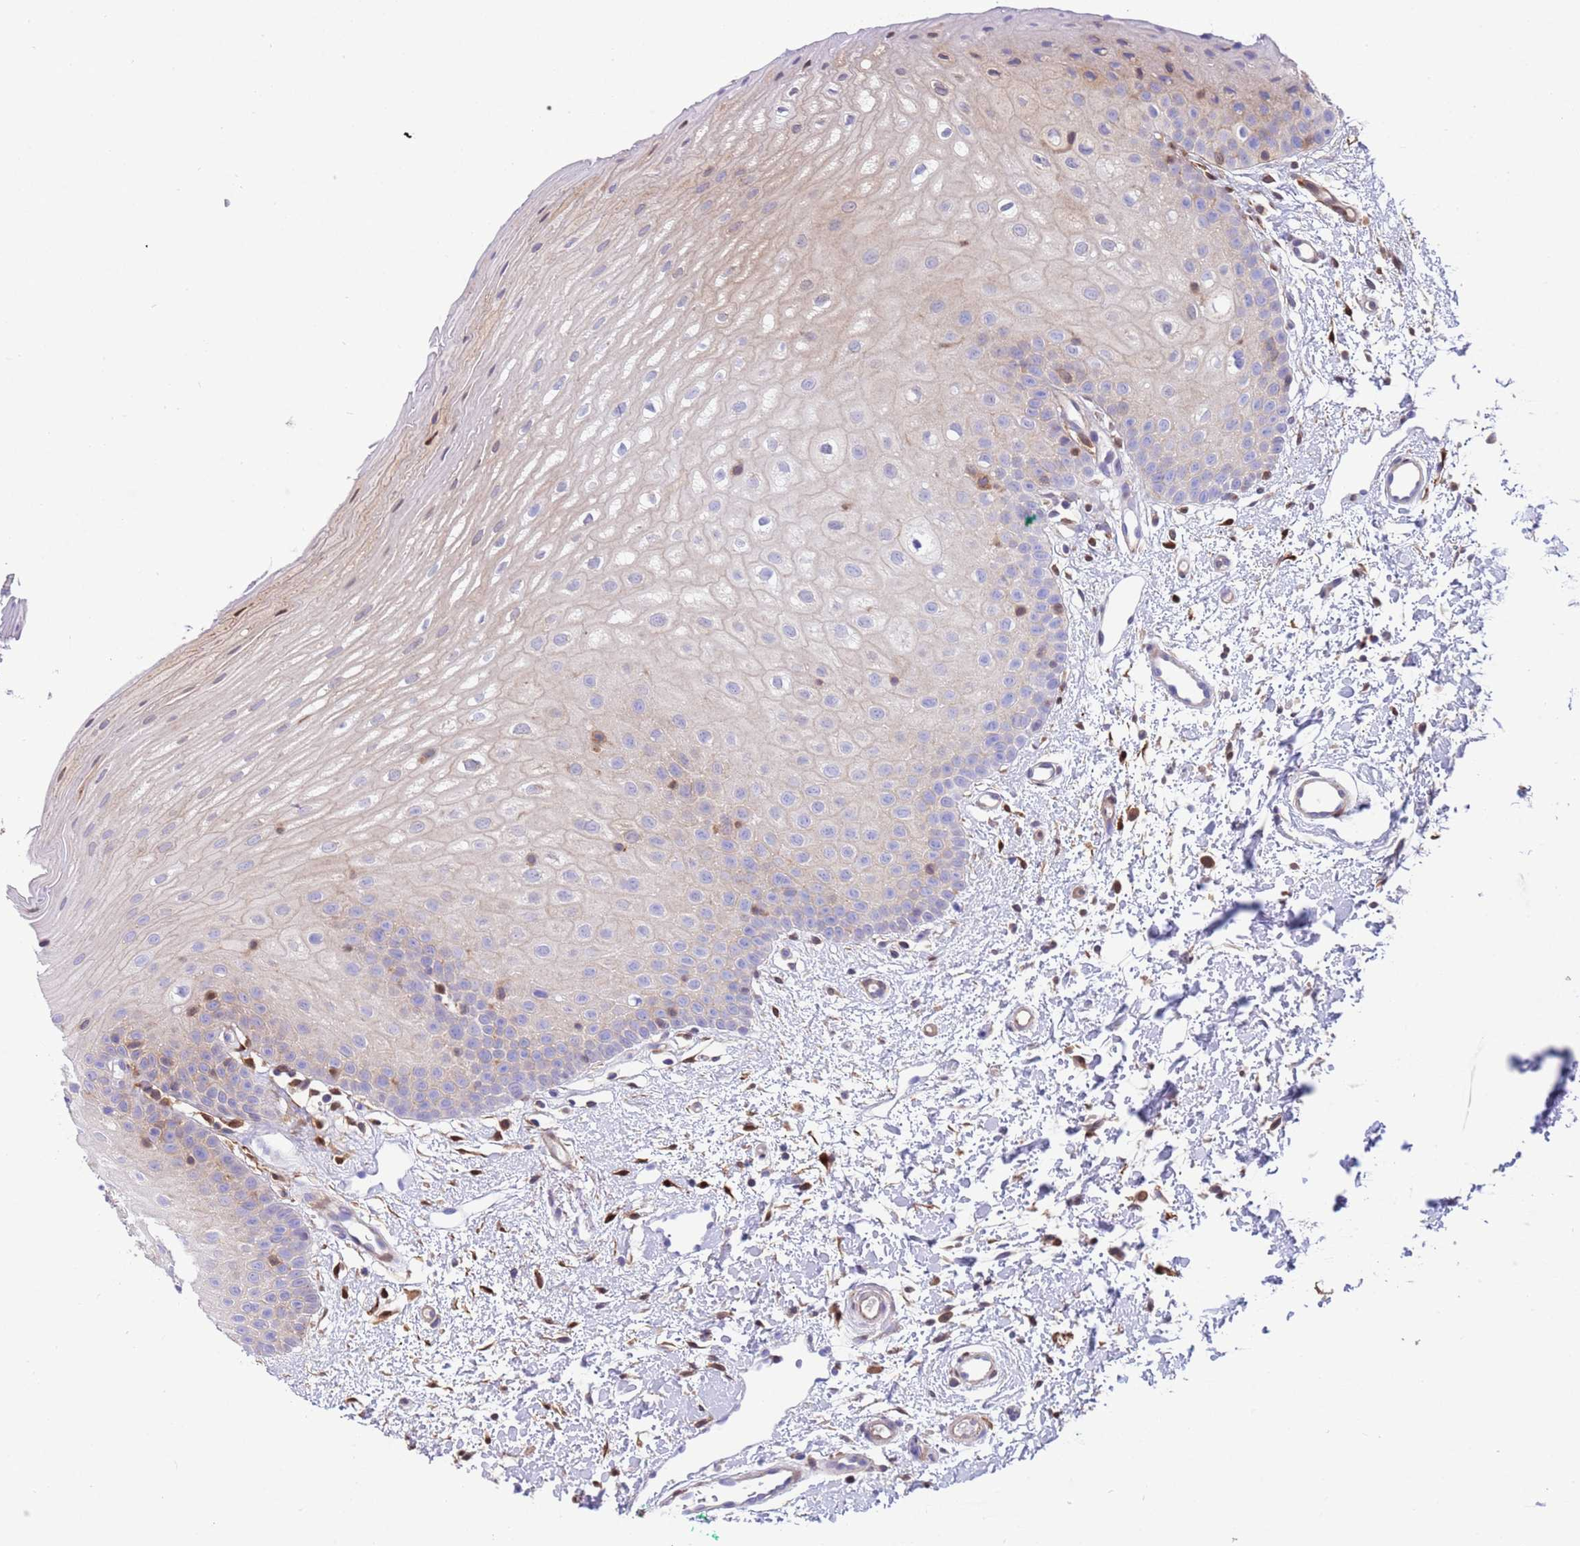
{"staining": {"intensity": "negative", "quantity": "none", "location": "none"}, "tissue": "oral mucosa", "cell_type": "Squamous epithelial cells", "image_type": "normal", "snomed": [{"axis": "morphology", "description": "Normal tissue, NOS"}, {"axis": "topography", "description": "Oral tissue"}], "caption": "Image shows no protein staining in squamous epithelial cells of unremarkable oral mucosa. (IHC, brightfield microscopy, high magnification).", "gene": "C6orf47", "patient": {"sex": "female", "age": 67}}